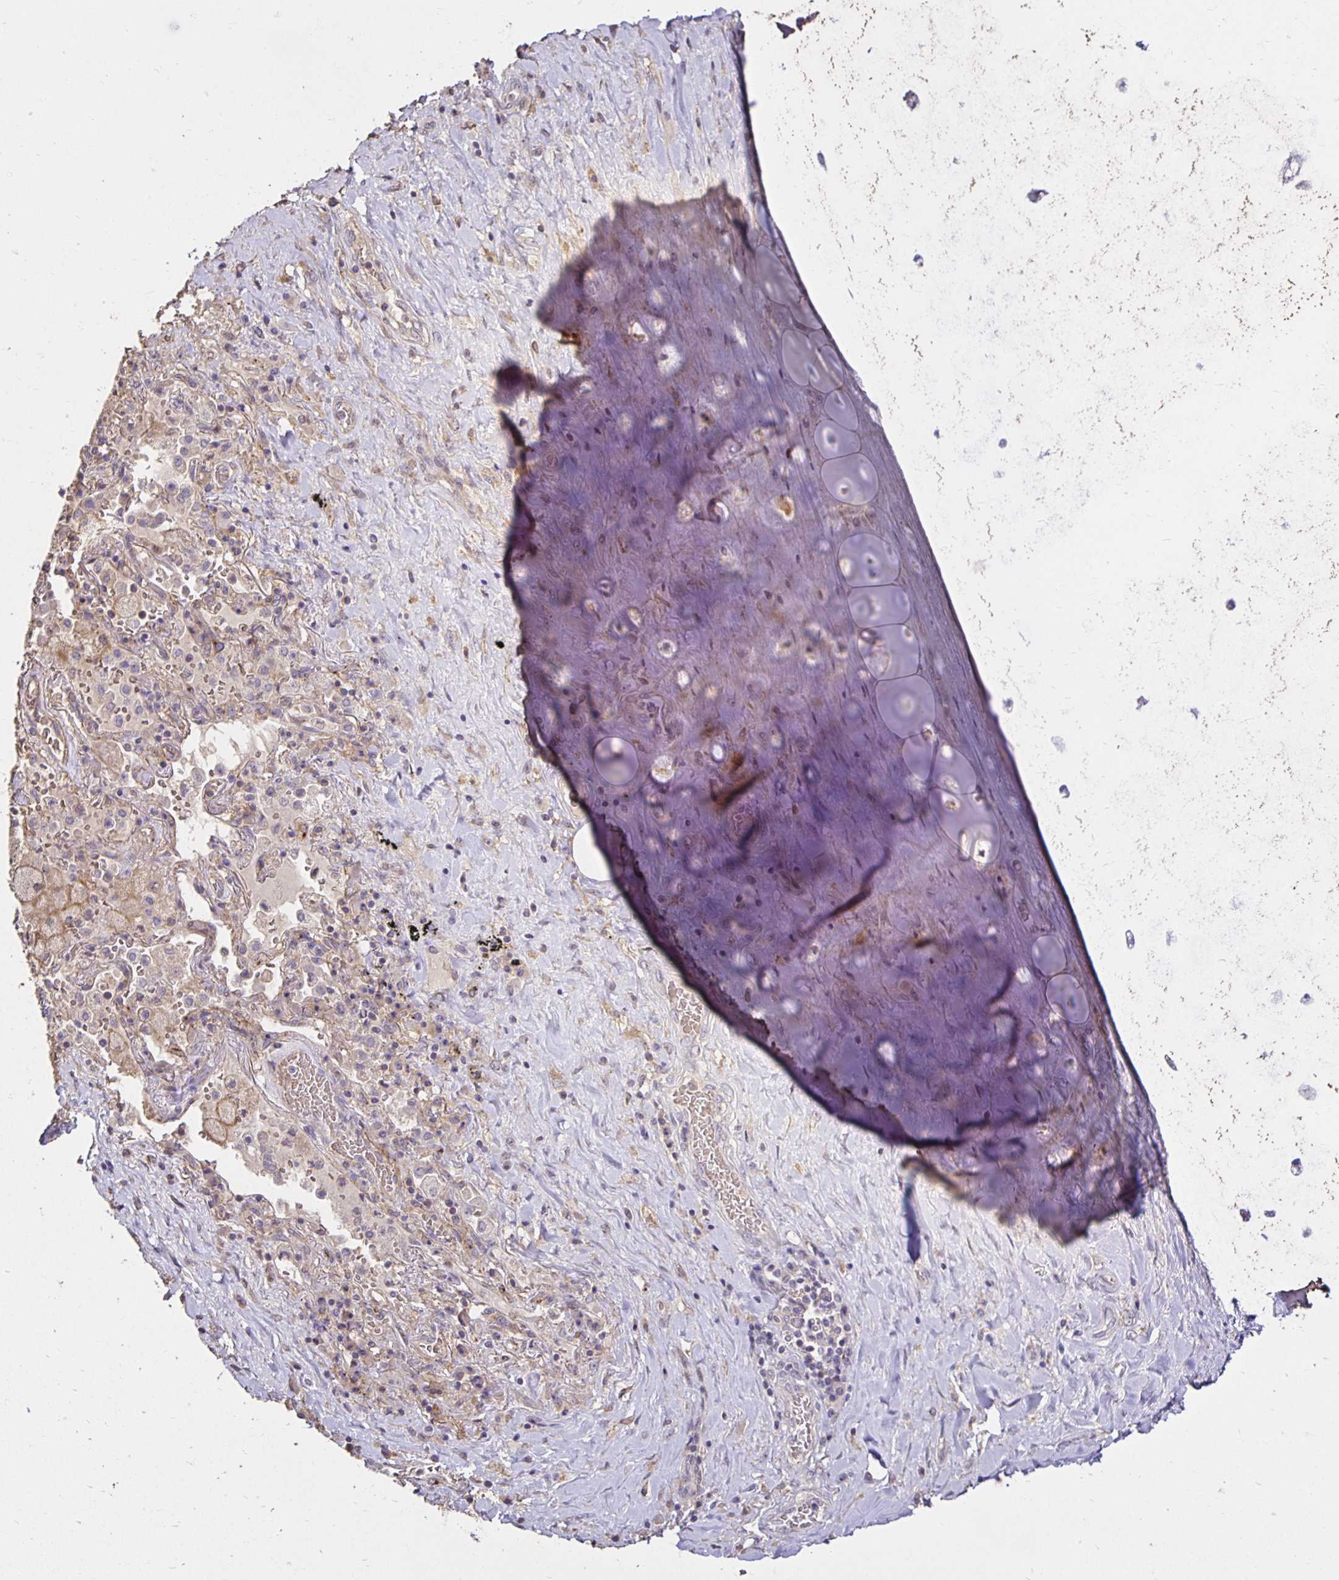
{"staining": {"intensity": "weak", "quantity": "<25%", "location": "cytoplasmic/membranous"}, "tissue": "soft tissue", "cell_type": "Chondrocytes", "image_type": "normal", "snomed": [{"axis": "morphology", "description": "Normal tissue, NOS"}, {"axis": "topography", "description": "Cartilage tissue"}, {"axis": "topography", "description": "Bronchus"}], "caption": "This is a micrograph of IHC staining of normal soft tissue, which shows no staining in chondrocytes.", "gene": "PNPLA3", "patient": {"sex": "male", "age": 64}}